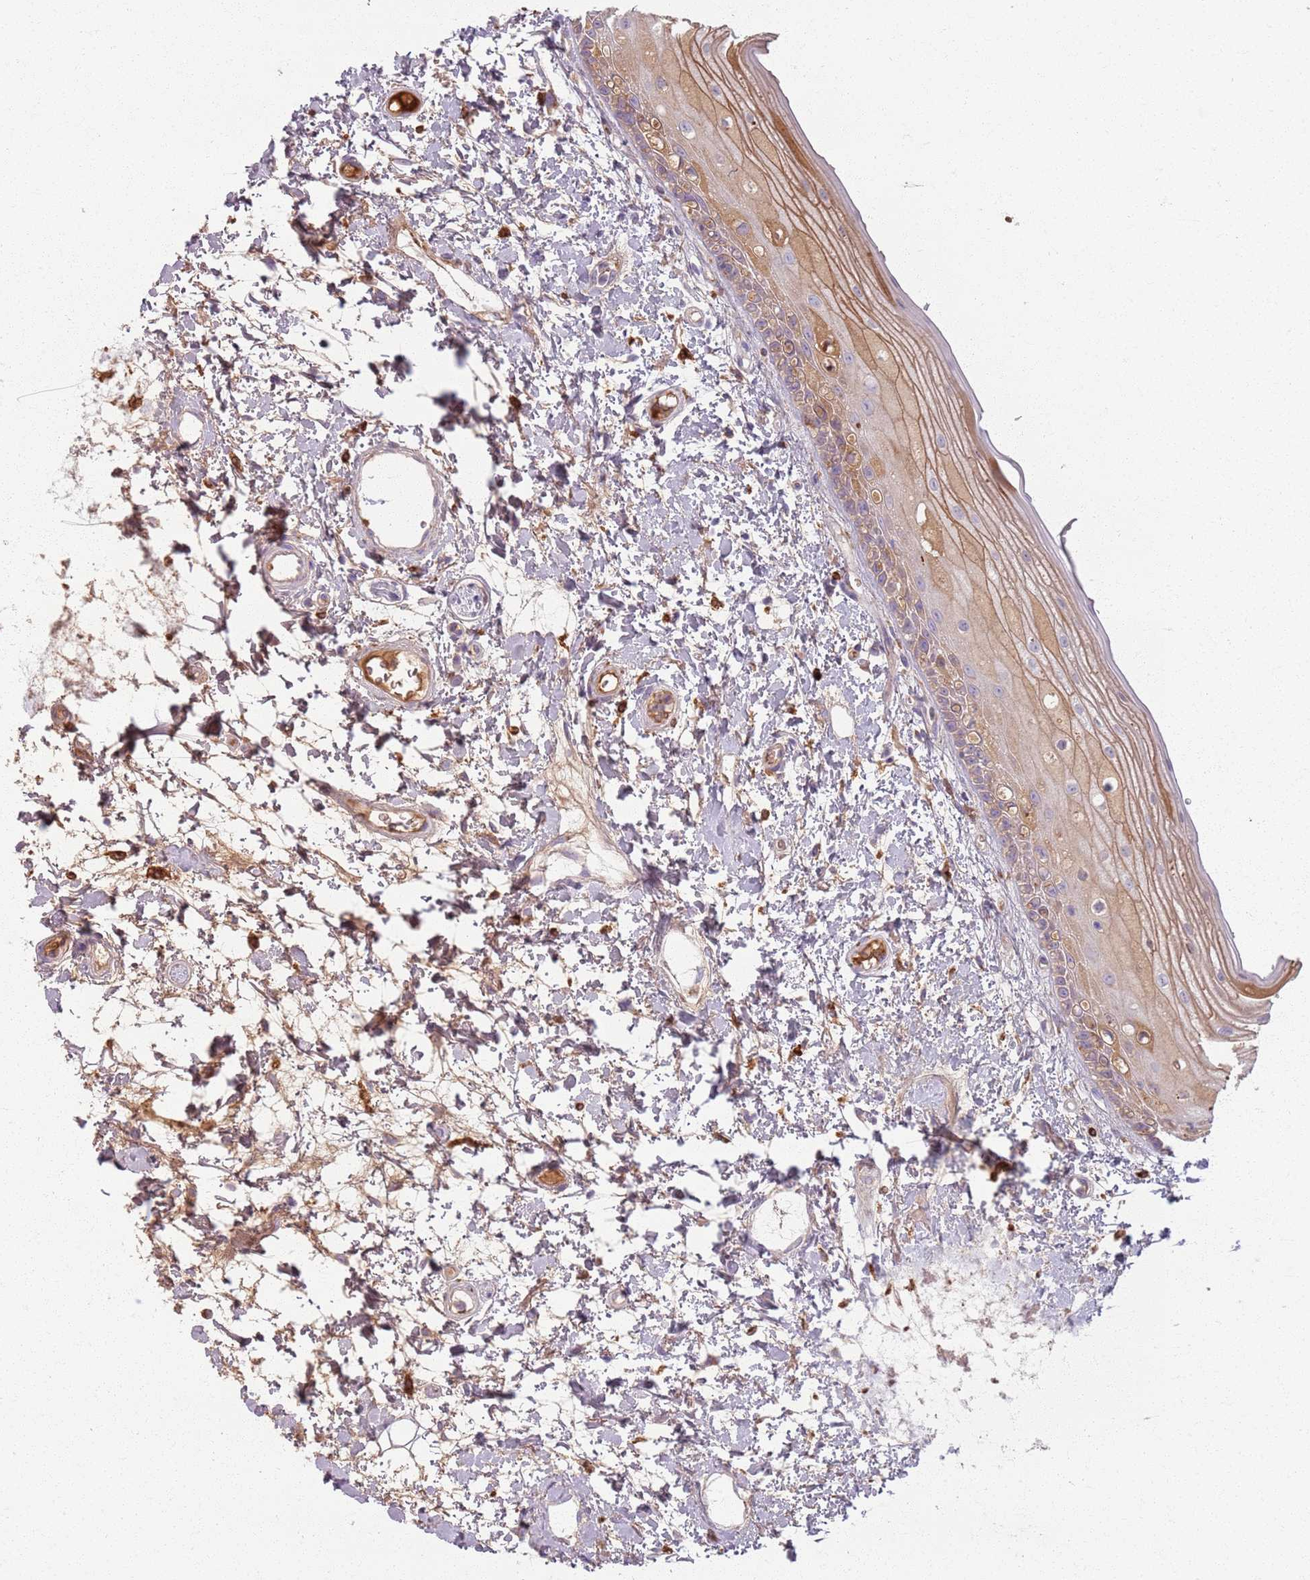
{"staining": {"intensity": "moderate", "quantity": "<25%", "location": "cytoplasmic/membranous"}, "tissue": "oral mucosa", "cell_type": "Squamous epithelial cells", "image_type": "normal", "snomed": [{"axis": "morphology", "description": "Normal tissue, NOS"}, {"axis": "topography", "description": "Oral tissue"}], "caption": "Squamous epithelial cells exhibit moderate cytoplasmic/membranous staining in approximately <25% of cells in normal oral mucosa. (Brightfield microscopy of DAB IHC at high magnification).", "gene": "COLGALT1", "patient": {"sex": "female", "age": 76}}